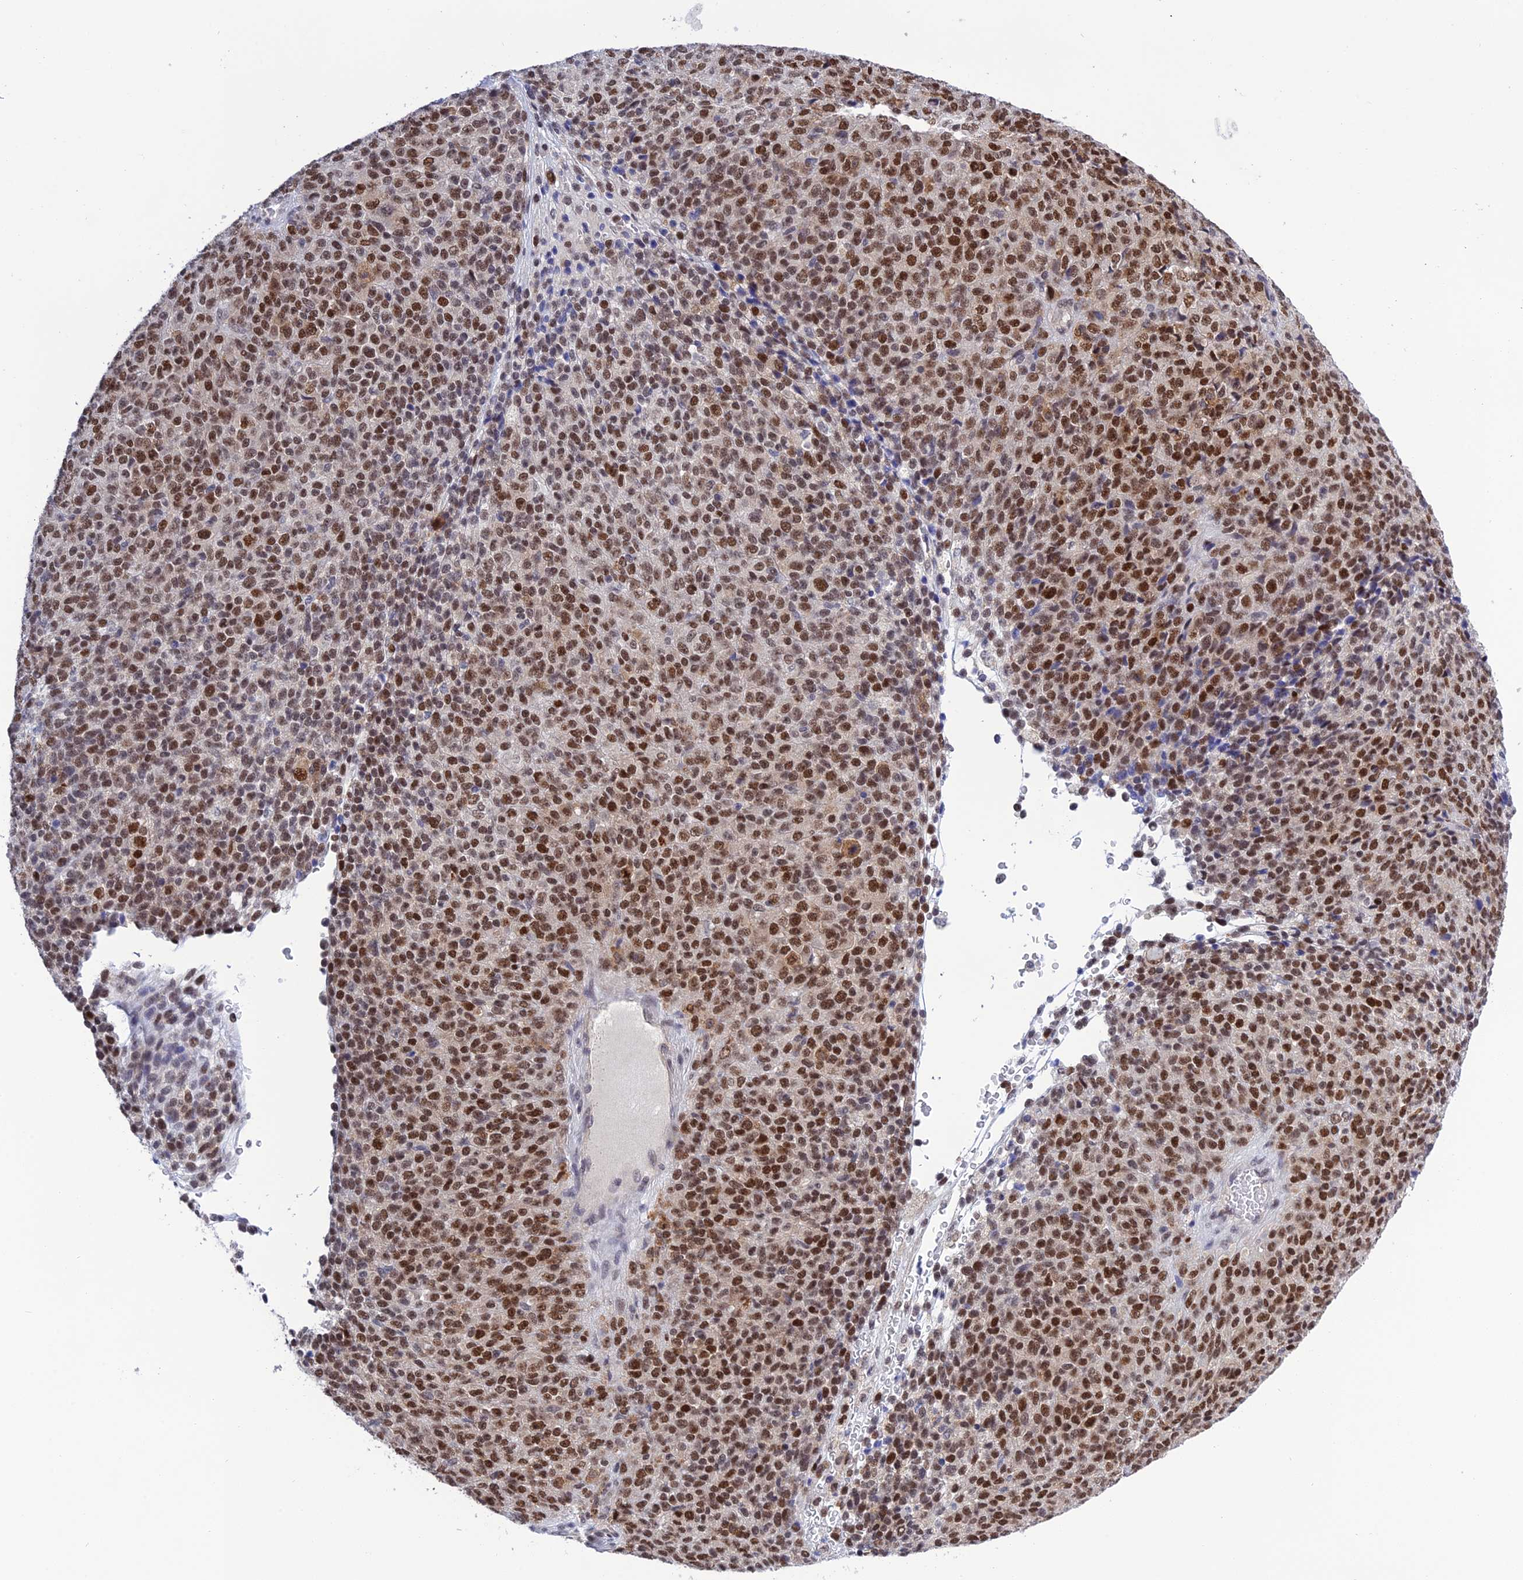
{"staining": {"intensity": "moderate", "quantity": ">75%", "location": "nuclear"}, "tissue": "melanoma", "cell_type": "Tumor cells", "image_type": "cancer", "snomed": [{"axis": "morphology", "description": "Malignant melanoma, Metastatic site"}, {"axis": "topography", "description": "Brain"}], "caption": "Immunohistochemistry image of neoplastic tissue: human melanoma stained using IHC displays medium levels of moderate protein expression localized specifically in the nuclear of tumor cells, appearing as a nuclear brown color.", "gene": "TCEA1", "patient": {"sex": "female", "age": 56}}